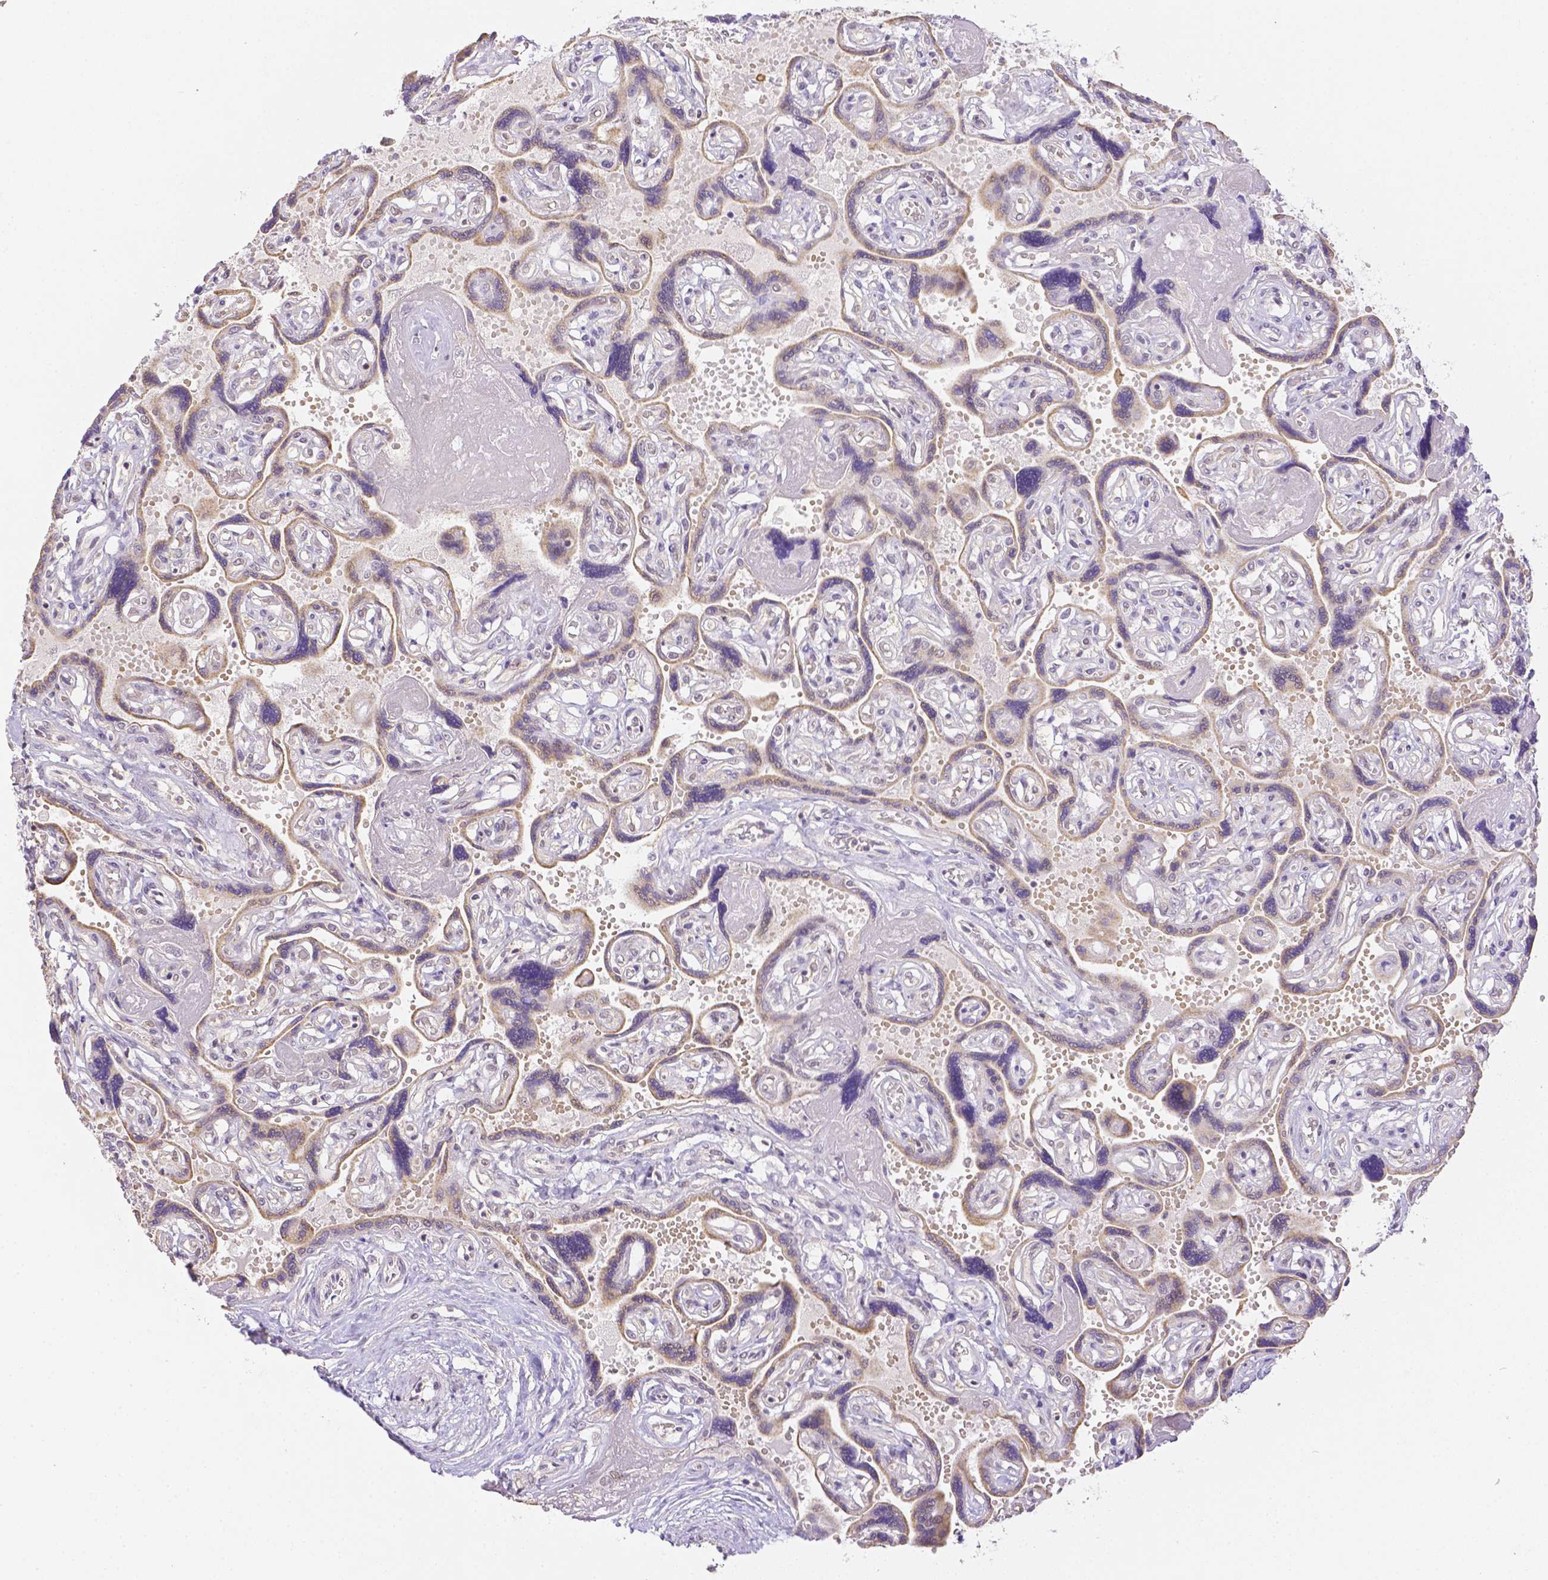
{"staining": {"intensity": "negative", "quantity": "none", "location": "none"}, "tissue": "placenta", "cell_type": "Decidual cells", "image_type": "normal", "snomed": [{"axis": "morphology", "description": "Normal tissue, NOS"}, {"axis": "topography", "description": "Placenta"}], "caption": "Decidual cells are negative for protein expression in benign human placenta. The staining is performed using DAB (3,3'-diaminobenzidine) brown chromogen with nuclei counter-stained in using hematoxylin.", "gene": "ZNF280B", "patient": {"sex": "female", "age": 32}}